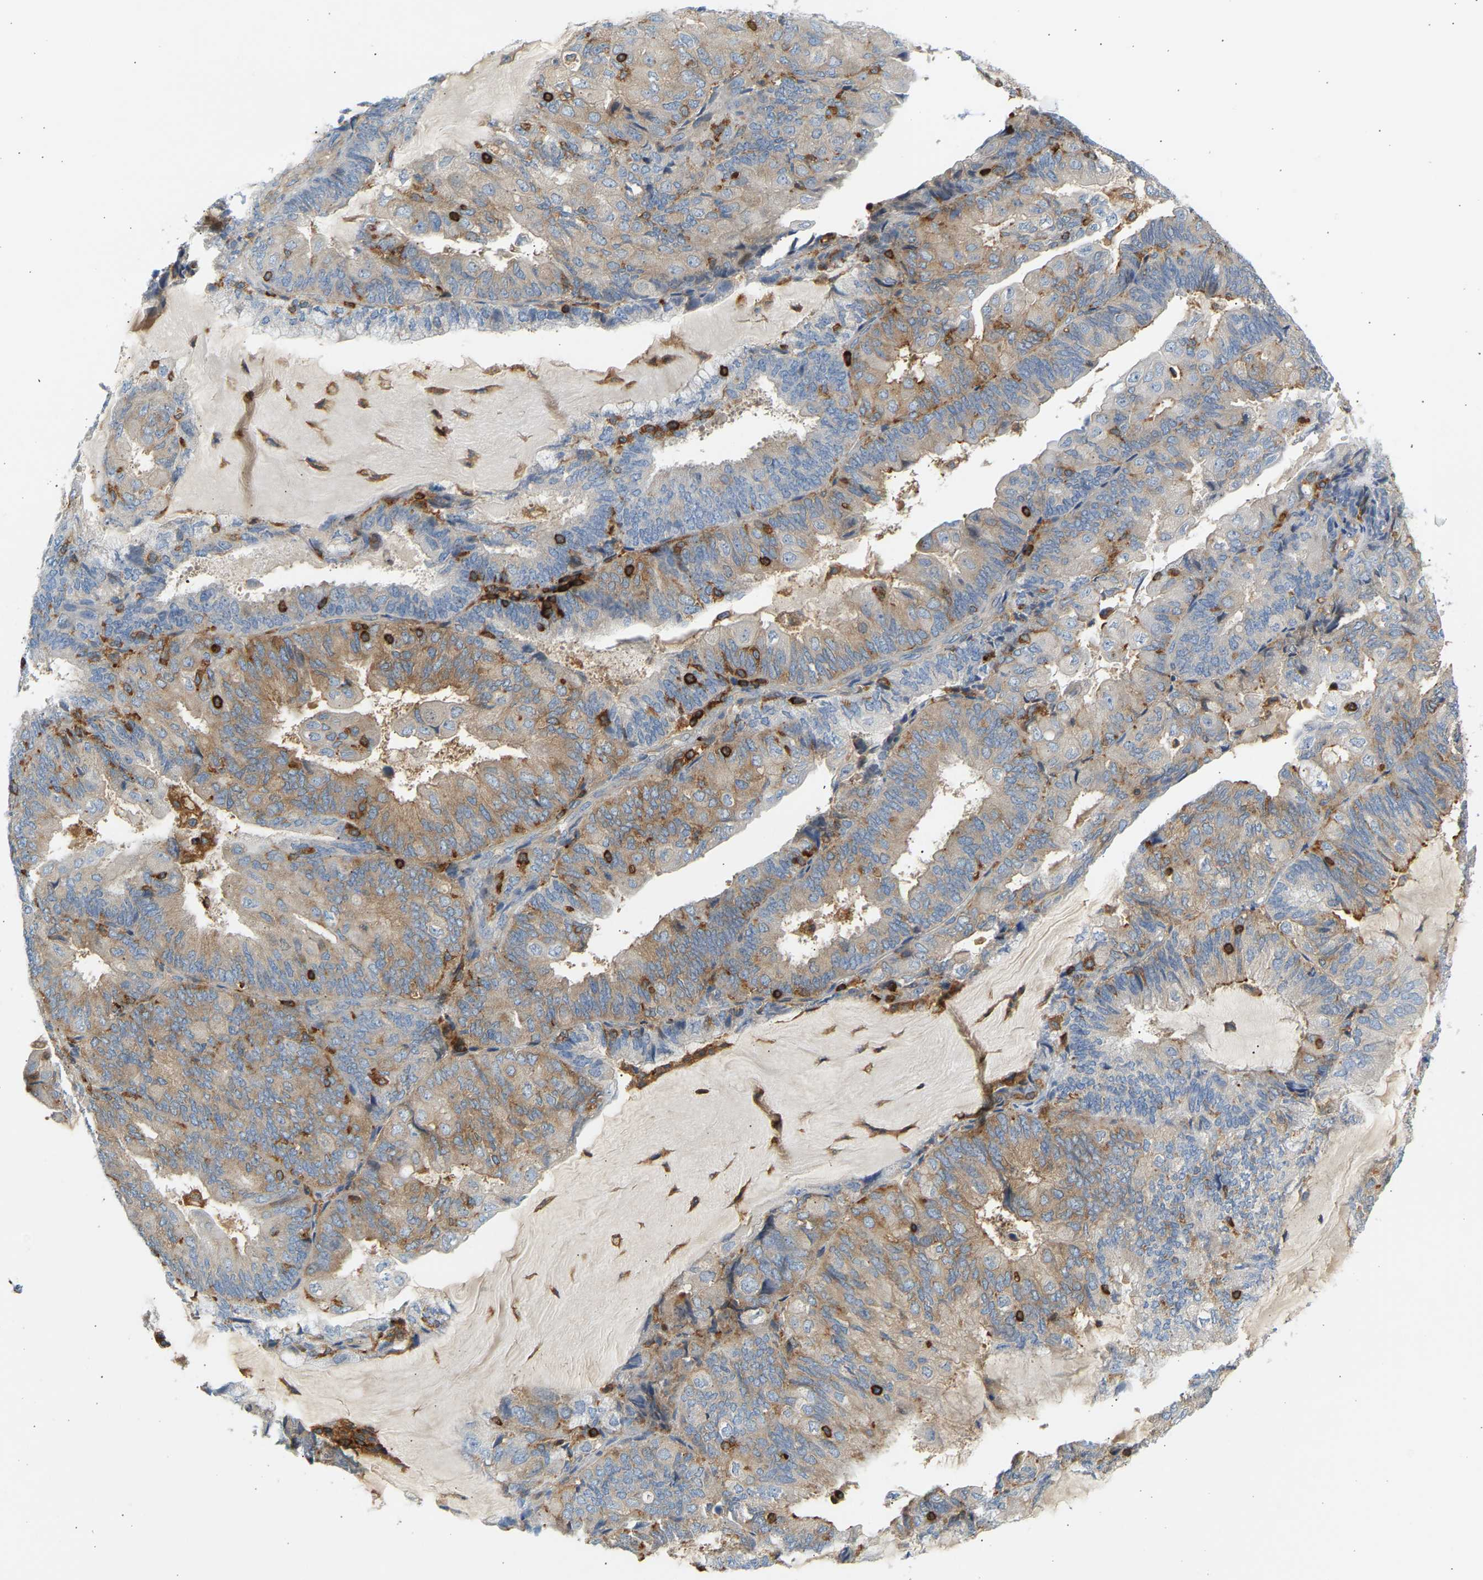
{"staining": {"intensity": "weak", "quantity": "25%-75%", "location": "cytoplasmic/membranous"}, "tissue": "endometrial cancer", "cell_type": "Tumor cells", "image_type": "cancer", "snomed": [{"axis": "morphology", "description": "Adenocarcinoma, NOS"}, {"axis": "topography", "description": "Endometrium"}], "caption": "Weak cytoplasmic/membranous positivity for a protein is present in approximately 25%-75% of tumor cells of adenocarcinoma (endometrial) using IHC.", "gene": "FNBP1", "patient": {"sex": "female", "age": 81}}